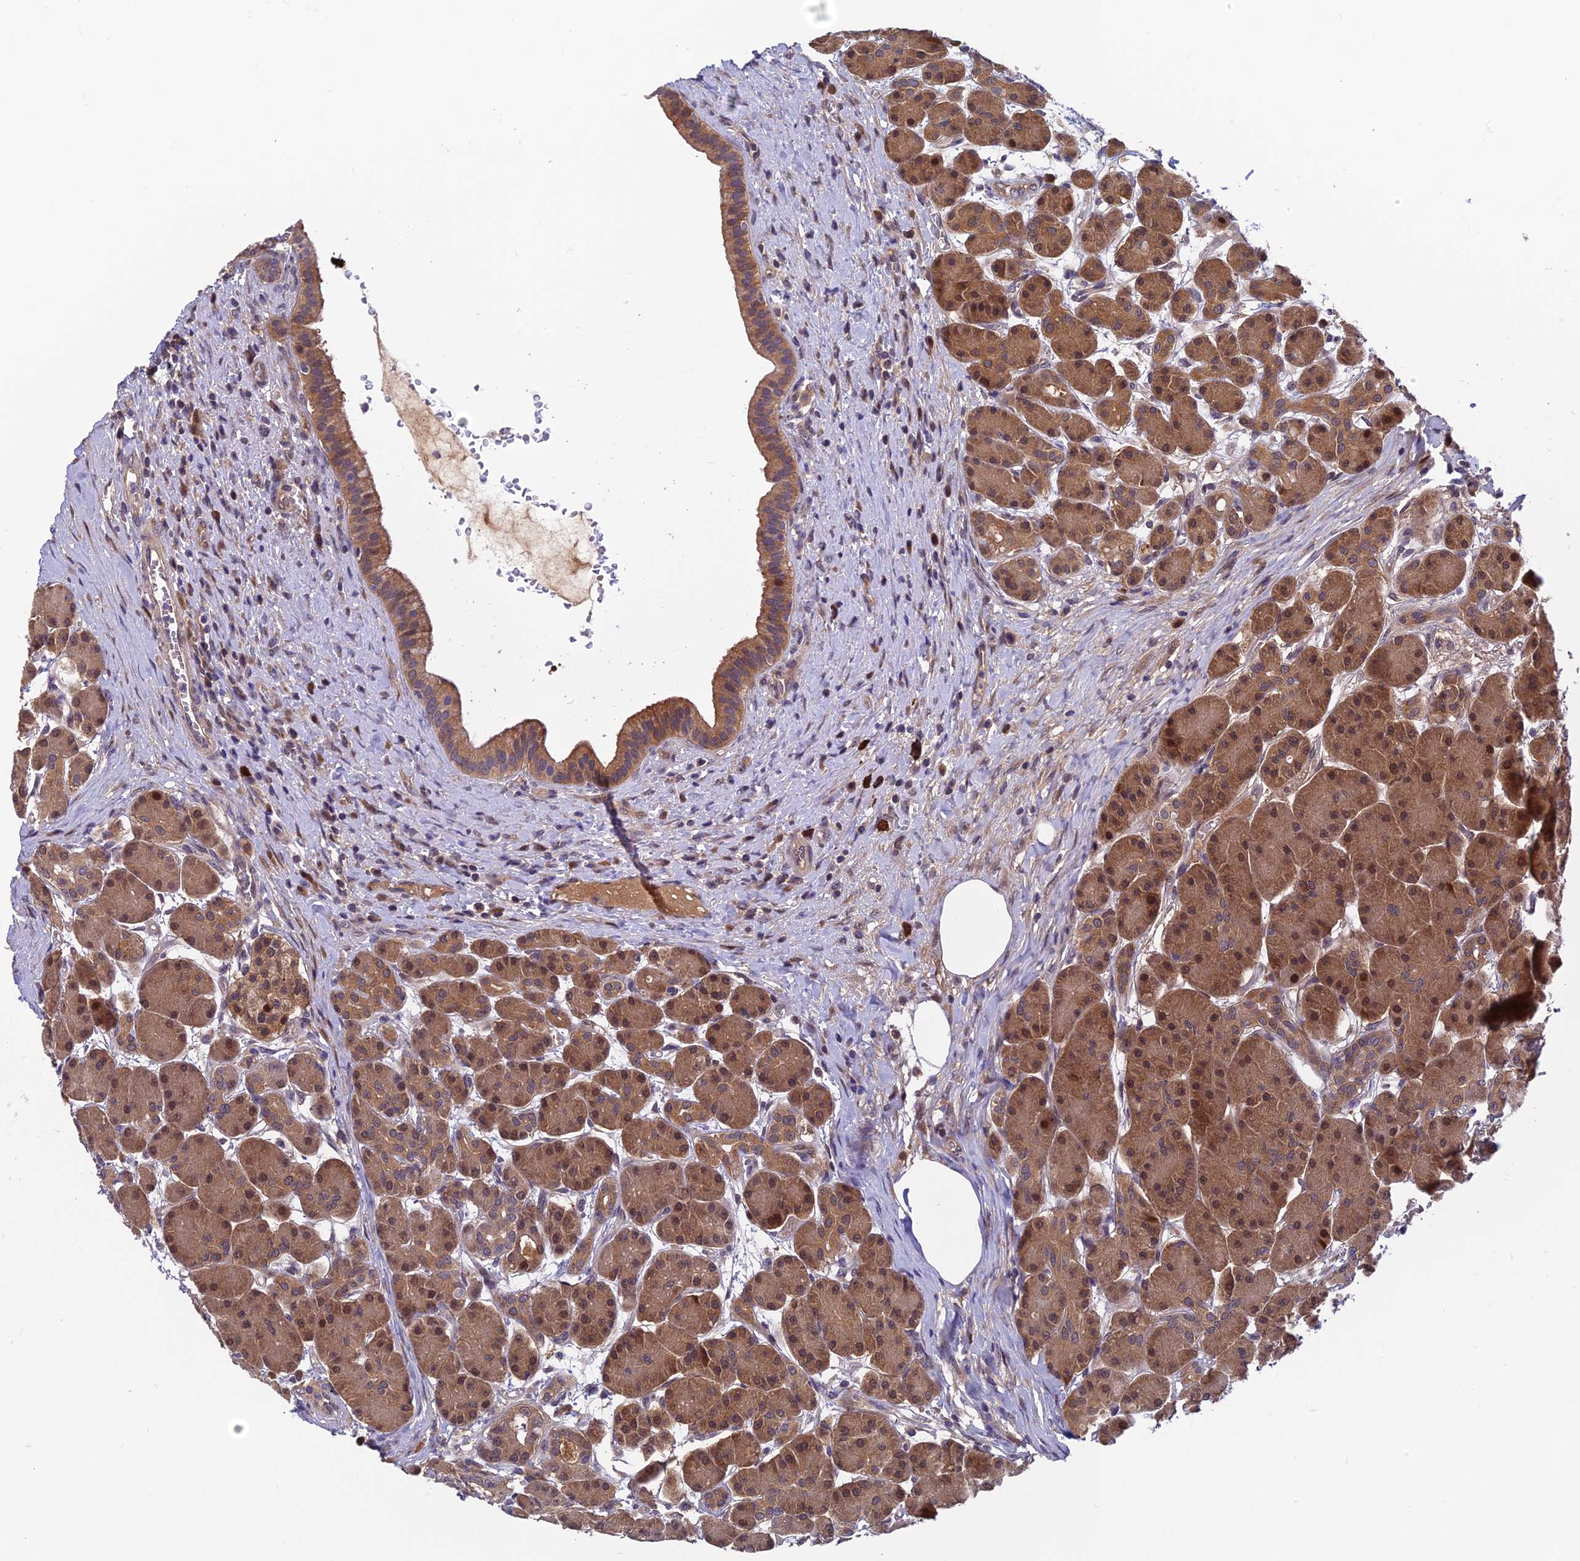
{"staining": {"intensity": "strong", "quantity": ">75%", "location": "cytoplasmic/membranous,nuclear"}, "tissue": "pancreas", "cell_type": "Exocrine glandular cells", "image_type": "normal", "snomed": [{"axis": "morphology", "description": "Normal tissue, NOS"}, {"axis": "topography", "description": "Pancreas"}], "caption": "Pancreas stained with a brown dye exhibits strong cytoplasmic/membranous,nuclear positive staining in approximately >75% of exocrine glandular cells.", "gene": "CCDC15", "patient": {"sex": "male", "age": 63}}